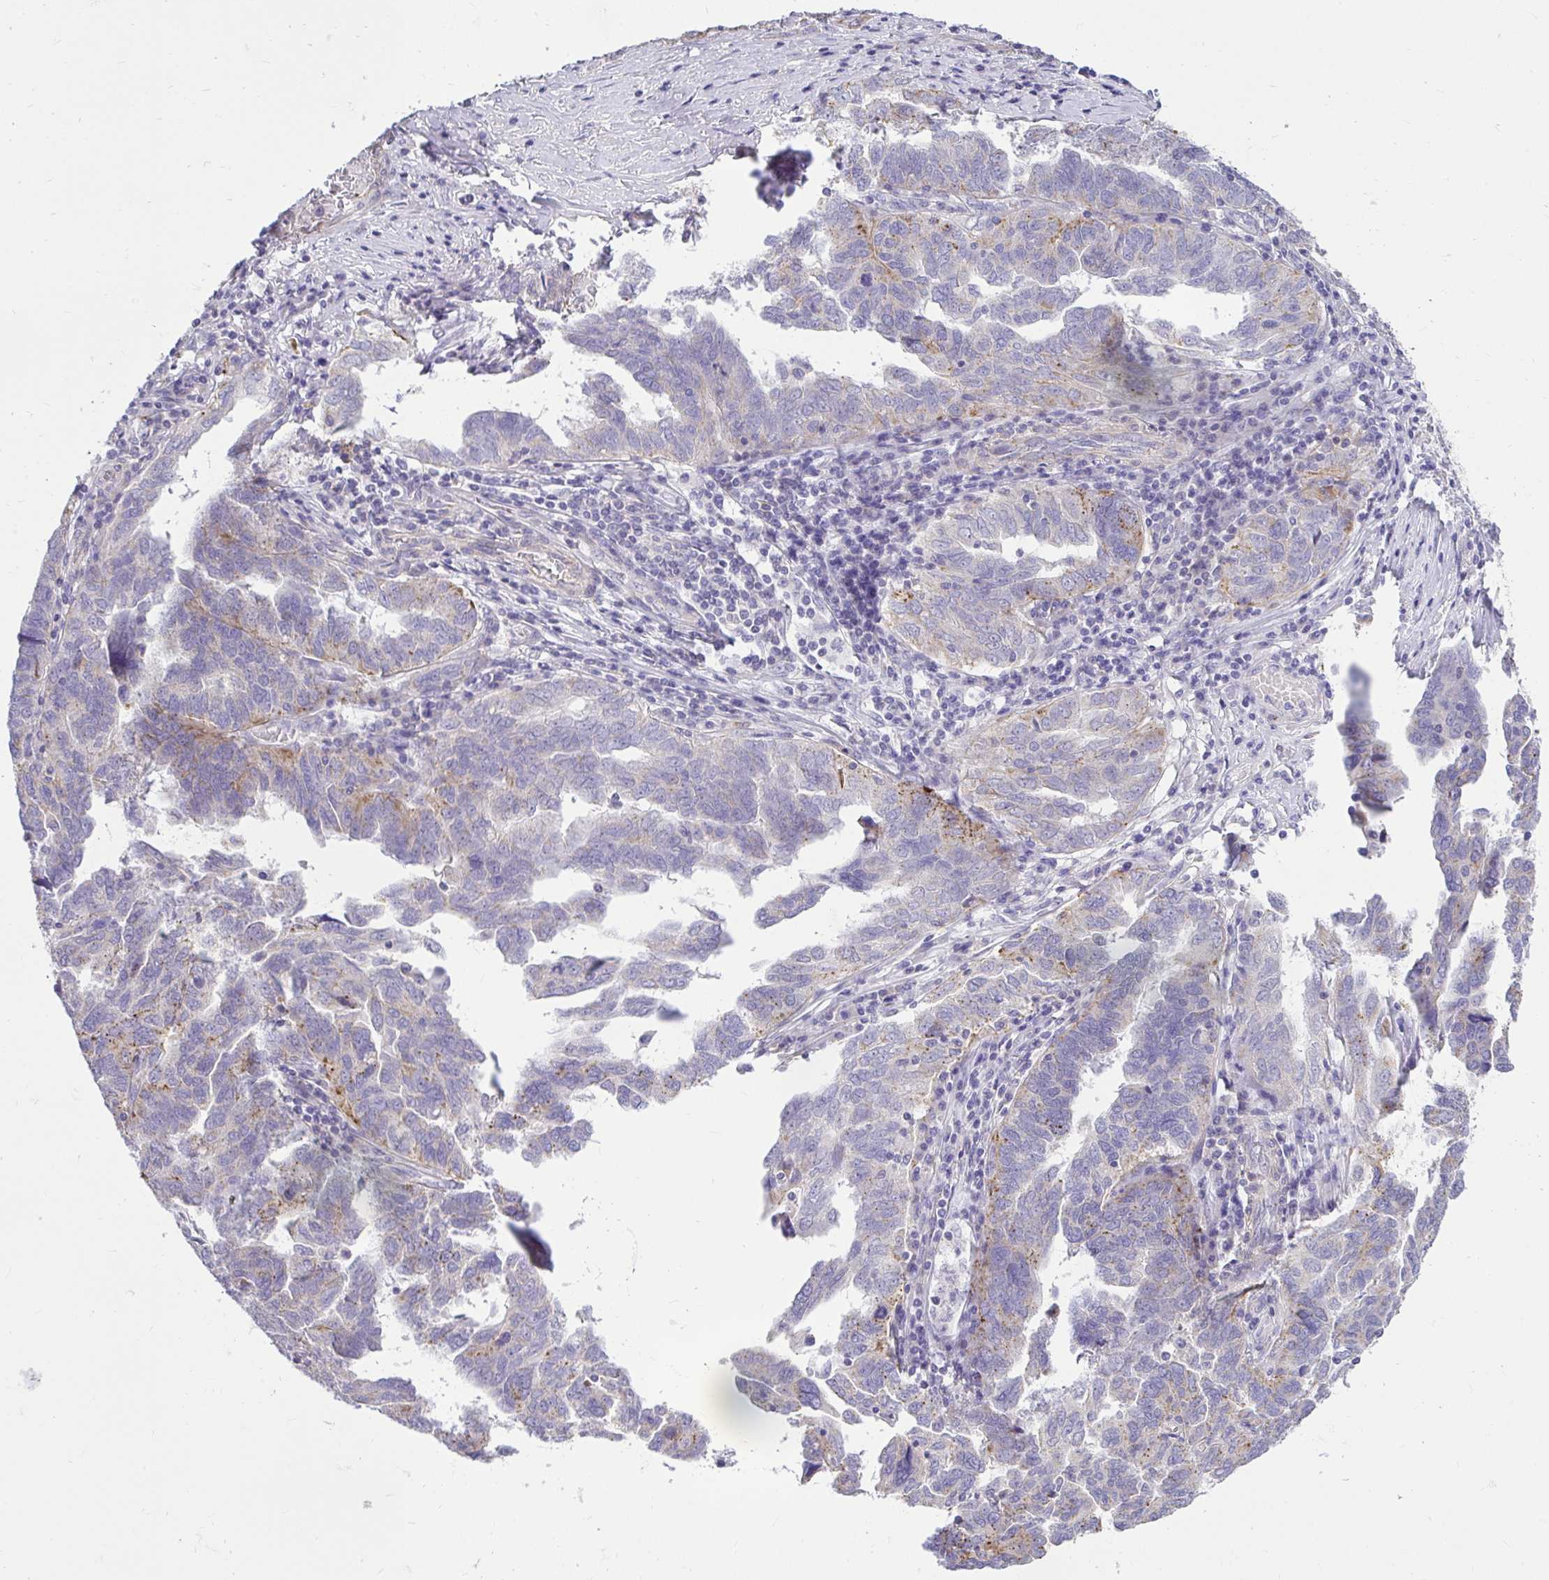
{"staining": {"intensity": "moderate", "quantity": "<25%", "location": "cytoplasmic/membranous"}, "tissue": "ovarian cancer", "cell_type": "Tumor cells", "image_type": "cancer", "snomed": [{"axis": "morphology", "description": "Cystadenocarcinoma, serous, NOS"}, {"axis": "topography", "description": "Ovary"}], "caption": "IHC image of ovarian serous cystadenocarcinoma stained for a protein (brown), which exhibits low levels of moderate cytoplasmic/membranous staining in approximately <25% of tumor cells.", "gene": "PKN3", "patient": {"sex": "female", "age": 64}}